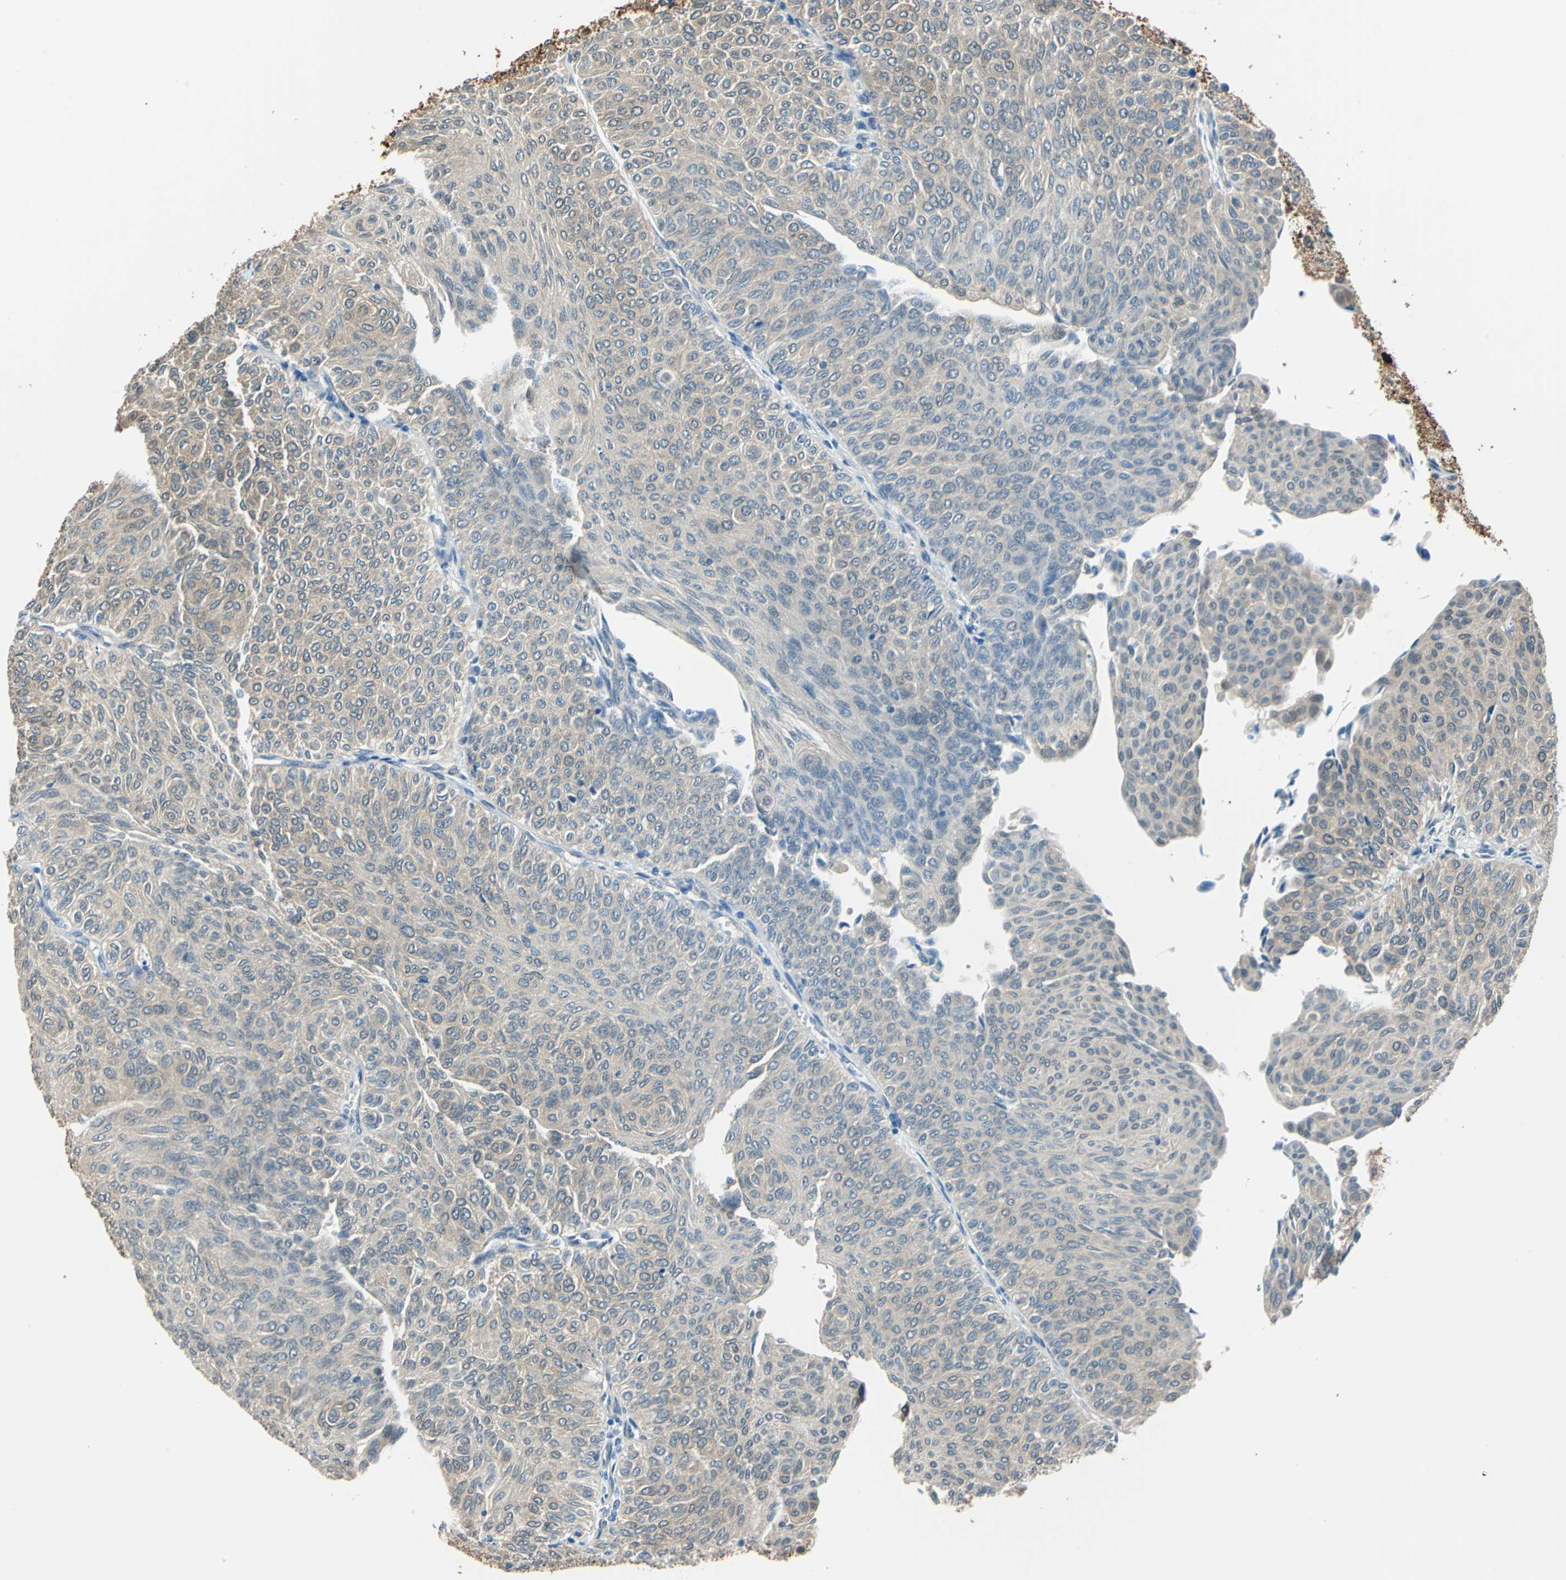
{"staining": {"intensity": "weak", "quantity": ">75%", "location": "cytoplasmic/membranous"}, "tissue": "urothelial cancer", "cell_type": "Tumor cells", "image_type": "cancer", "snomed": [{"axis": "morphology", "description": "Urothelial carcinoma, Low grade"}, {"axis": "topography", "description": "Urinary bladder"}], "caption": "Protein expression analysis of urothelial cancer exhibits weak cytoplasmic/membranous staining in approximately >75% of tumor cells.", "gene": "FKBP4", "patient": {"sex": "male", "age": 78}}